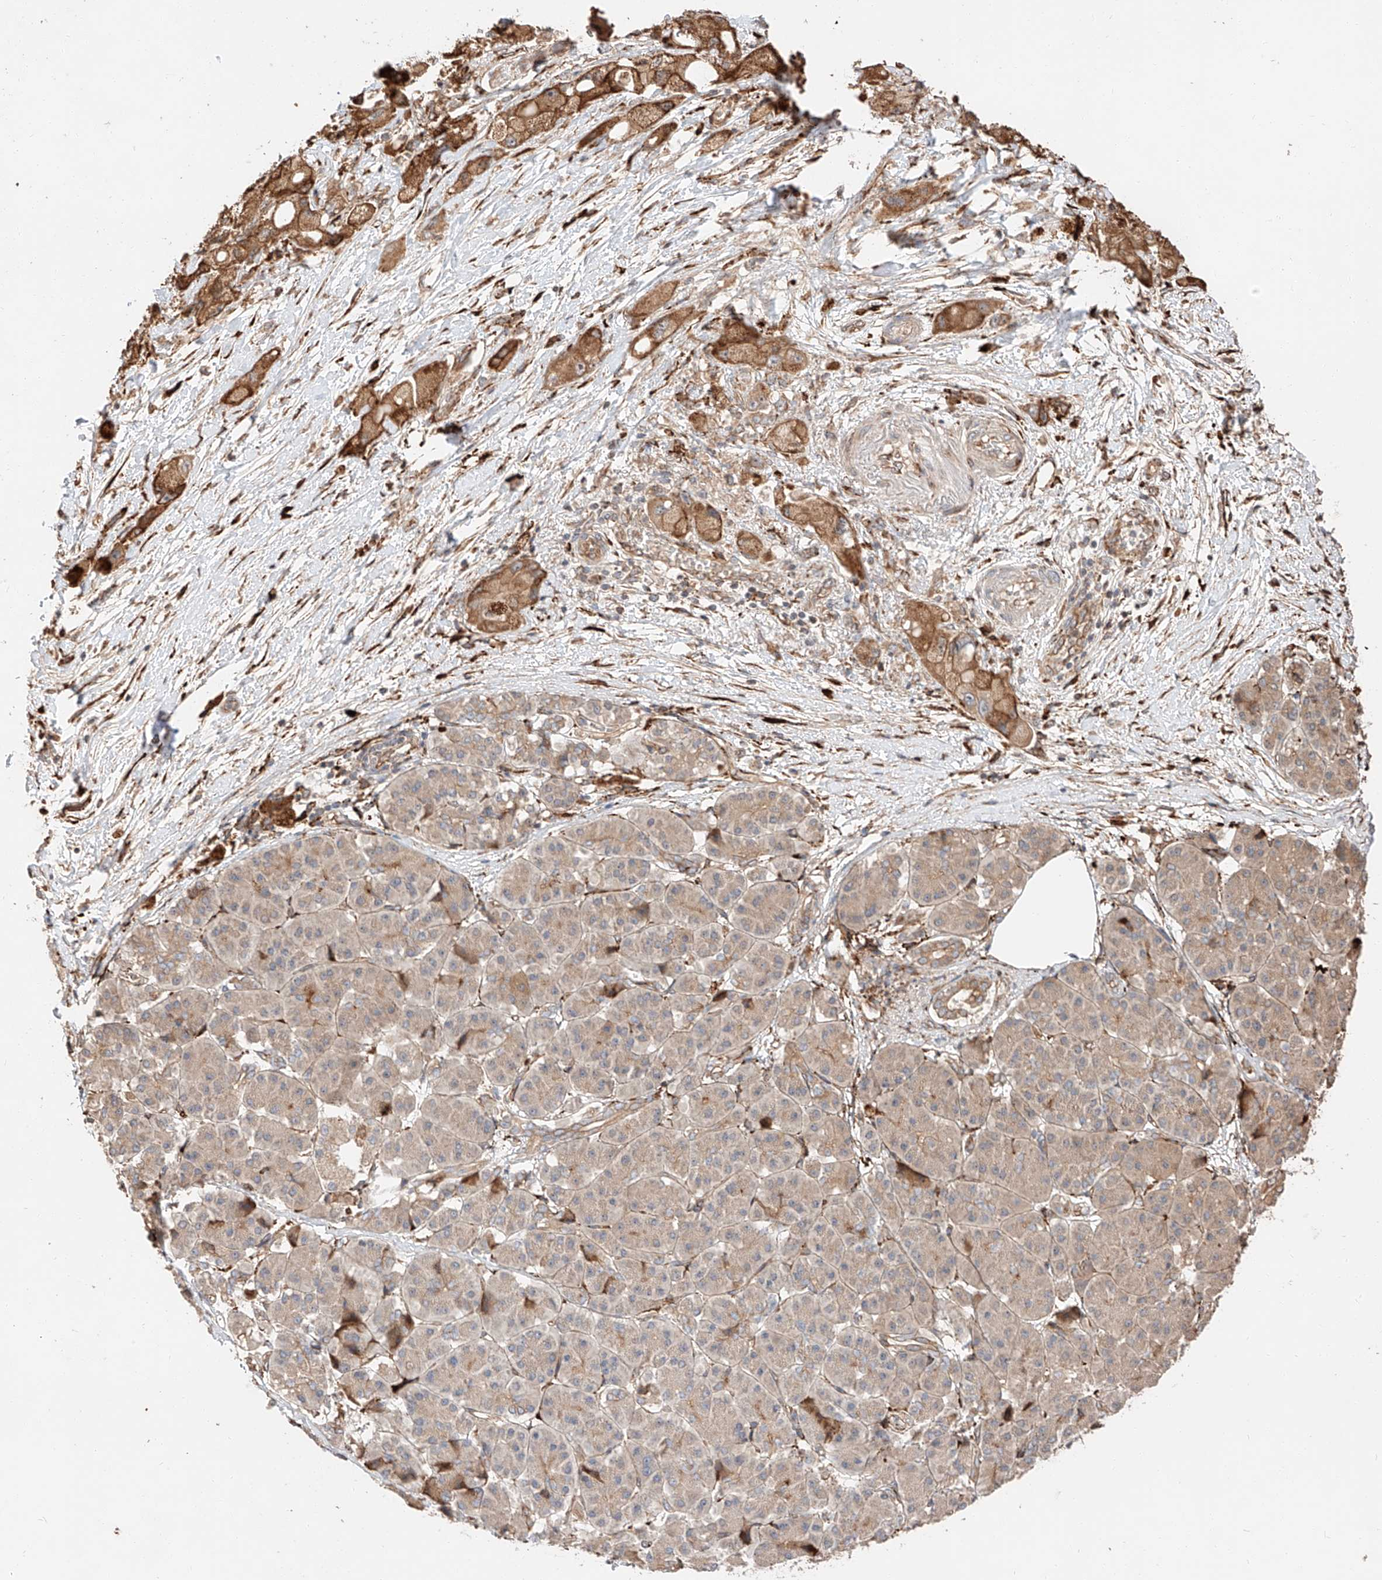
{"staining": {"intensity": "moderate", "quantity": ">75%", "location": "cytoplasmic/membranous"}, "tissue": "pancreatic cancer", "cell_type": "Tumor cells", "image_type": "cancer", "snomed": [{"axis": "morphology", "description": "Normal tissue, NOS"}, {"axis": "morphology", "description": "Adenocarcinoma, NOS"}, {"axis": "topography", "description": "Pancreas"}], "caption": "Pancreatic cancer (adenocarcinoma) stained with immunohistochemistry demonstrates moderate cytoplasmic/membranous staining in about >75% of tumor cells.", "gene": "ZNF84", "patient": {"sex": "female", "age": 68}}